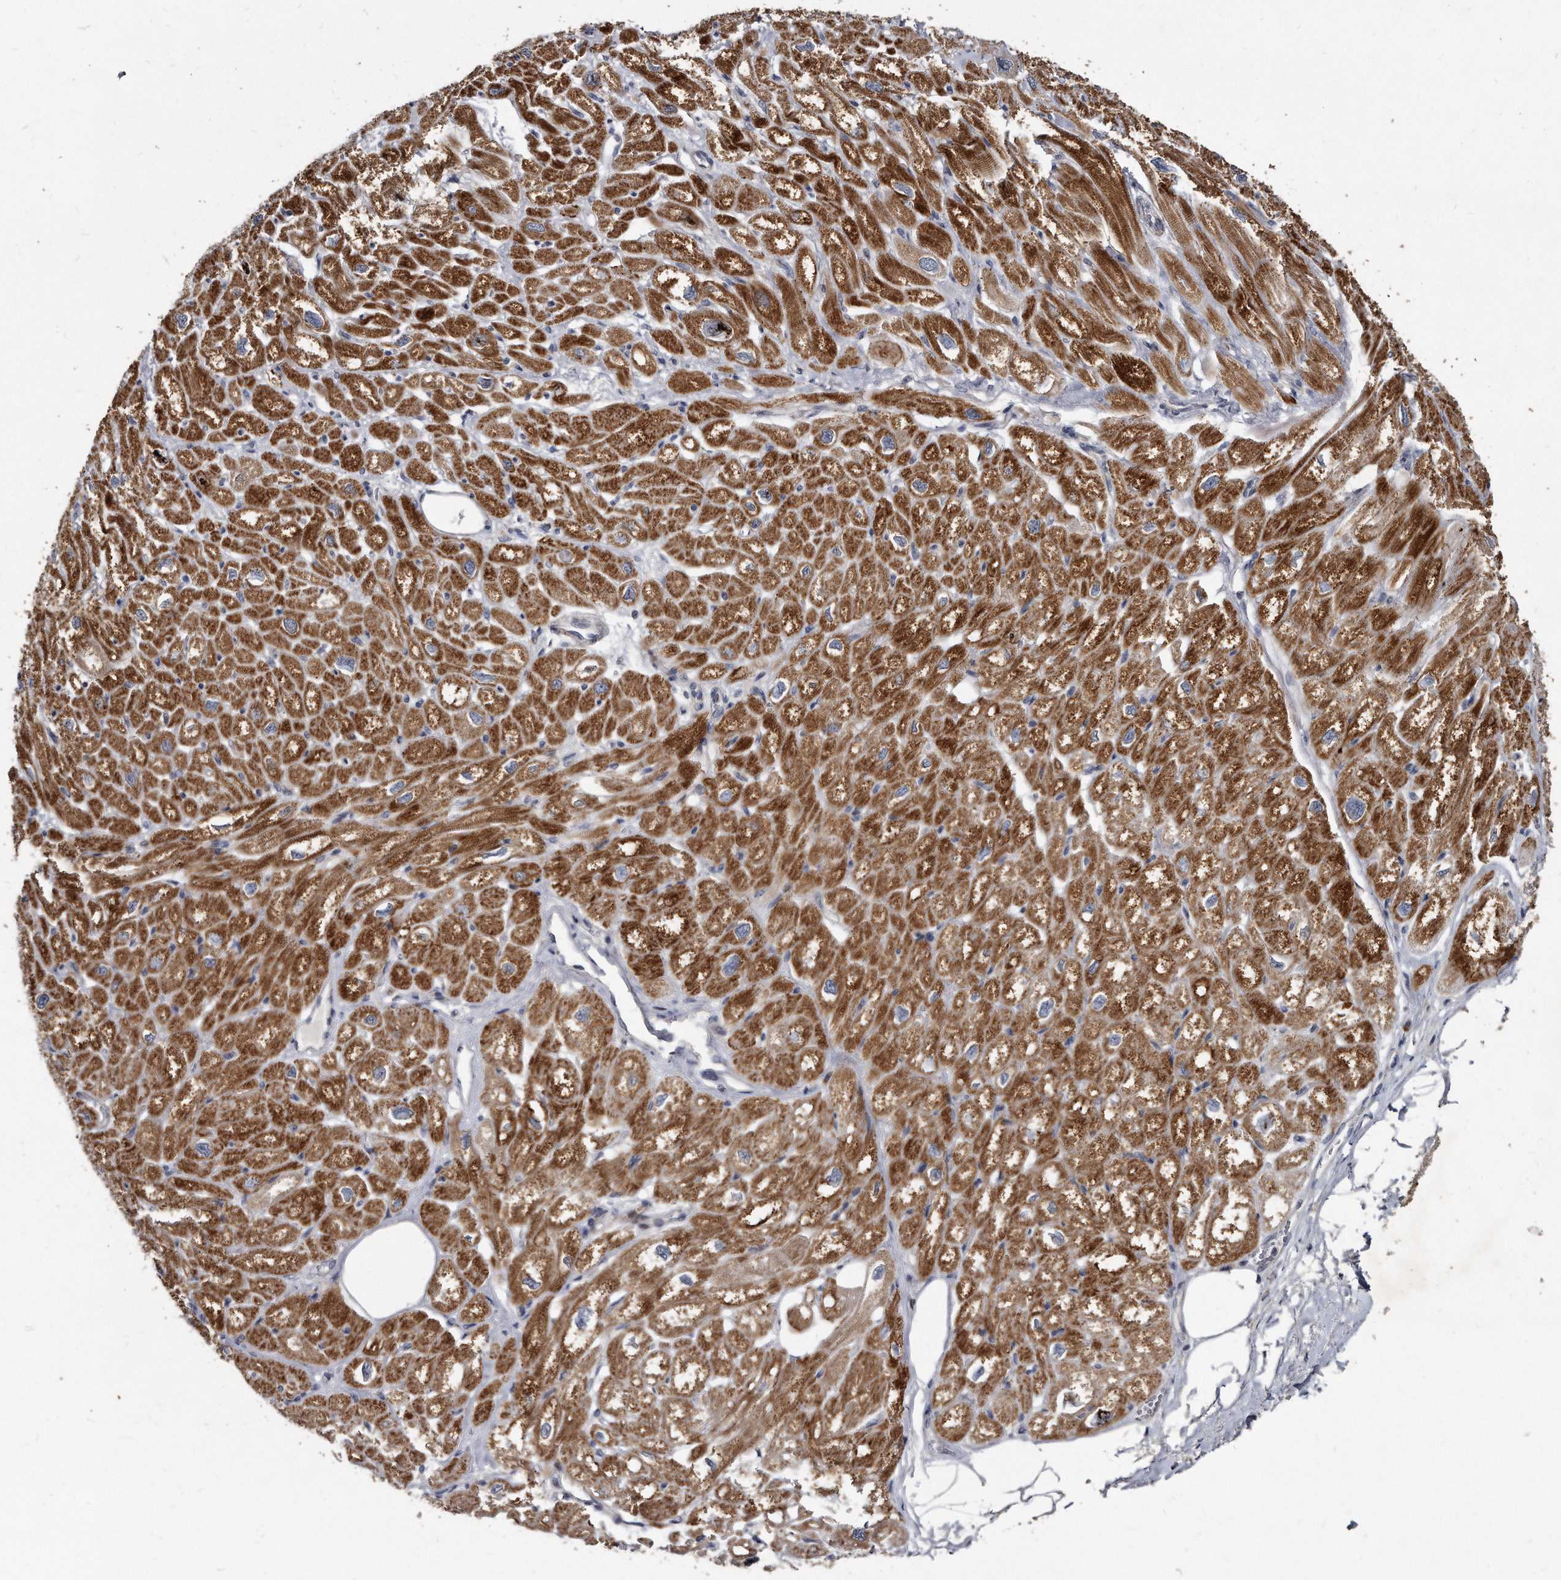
{"staining": {"intensity": "moderate", "quantity": "25%-75%", "location": "cytoplasmic/membranous"}, "tissue": "heart muscle", "cell_type": "Cardiomyocytes", "image_type": "normal", "snomed": [{"axis": "morphology", "description": "Normal tissue, NOS"}, {"axis": "topography", "description": "Heart"}], "caption": "Normal heart muscle was stained to show a protein in brown. There is medium levels of moderate cytoplasmic/membranous expression in about 25%-75% of cardiomyocytes. The staining is performed using DAB (3,3'-diaminobenzidine) brown chromogen to label protein expression. The nuclei are counter-stained blue using hematoxylin.", "gene": "KLHDC3", "patient": {"sex": "male", "age": 50}}